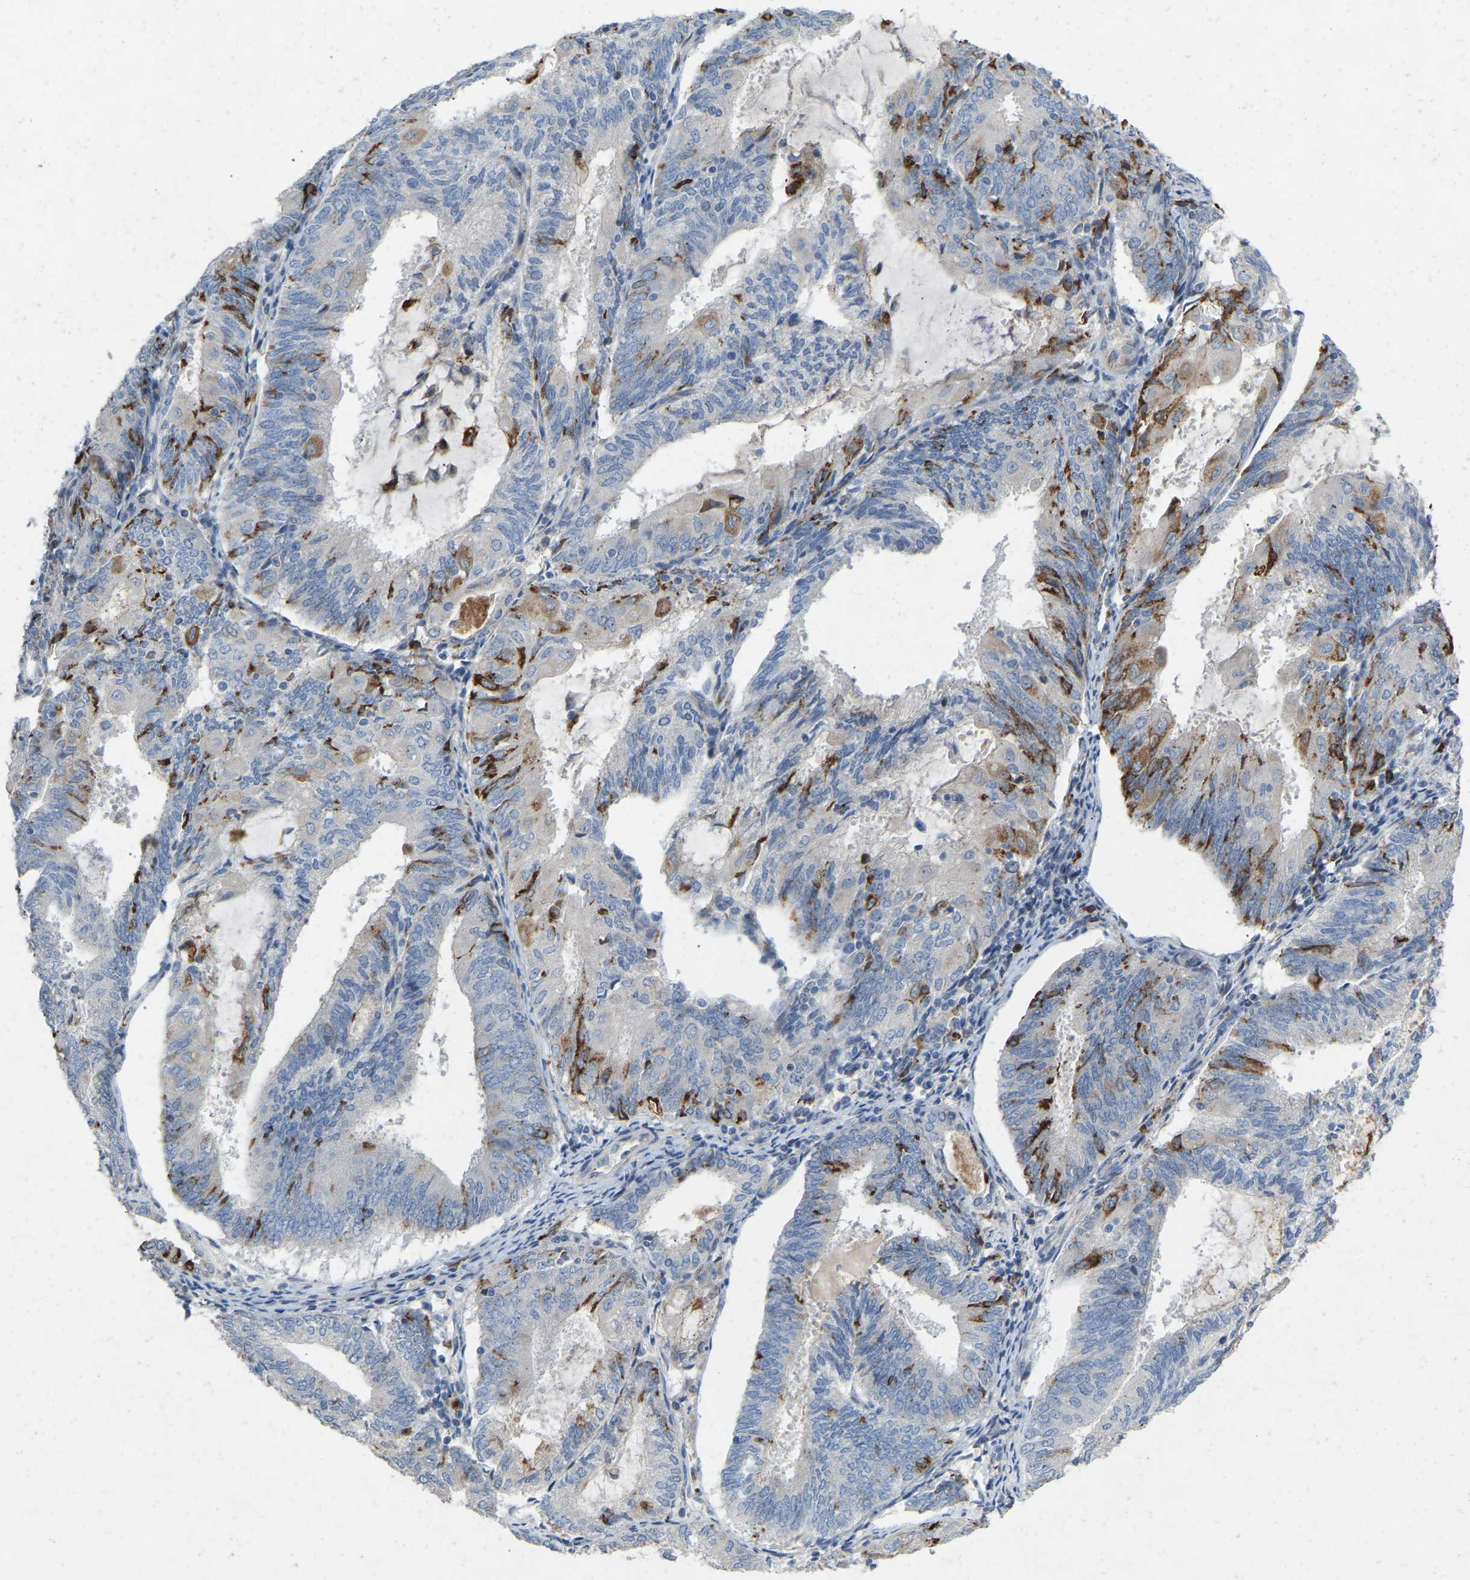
{"staining": {"intensity": "strong", "quantity": "<25%", "location": "cytoplasmic/membranous"}, "tissue": "endometrial cancer", "cell_type": "Tumor cells", "image_type": "cancer", "snomed": [{"axis": "morphology", "description": "Adenocarcinoma, NOS"}, {"axis": "topography", "description": "Endometrium"}], "caption": "A high-resolution photomicrograph shows immunohistochemistry staining of endometrial adenocarcinoma, which reveals strong cytoplasmic/membranous expression in approximately <25% of tumor cells. The protein is shown in brown color, while the nuclei are stained blue.", "gene": "RHEB", "patient": {"sex": "female", "age": 81}}